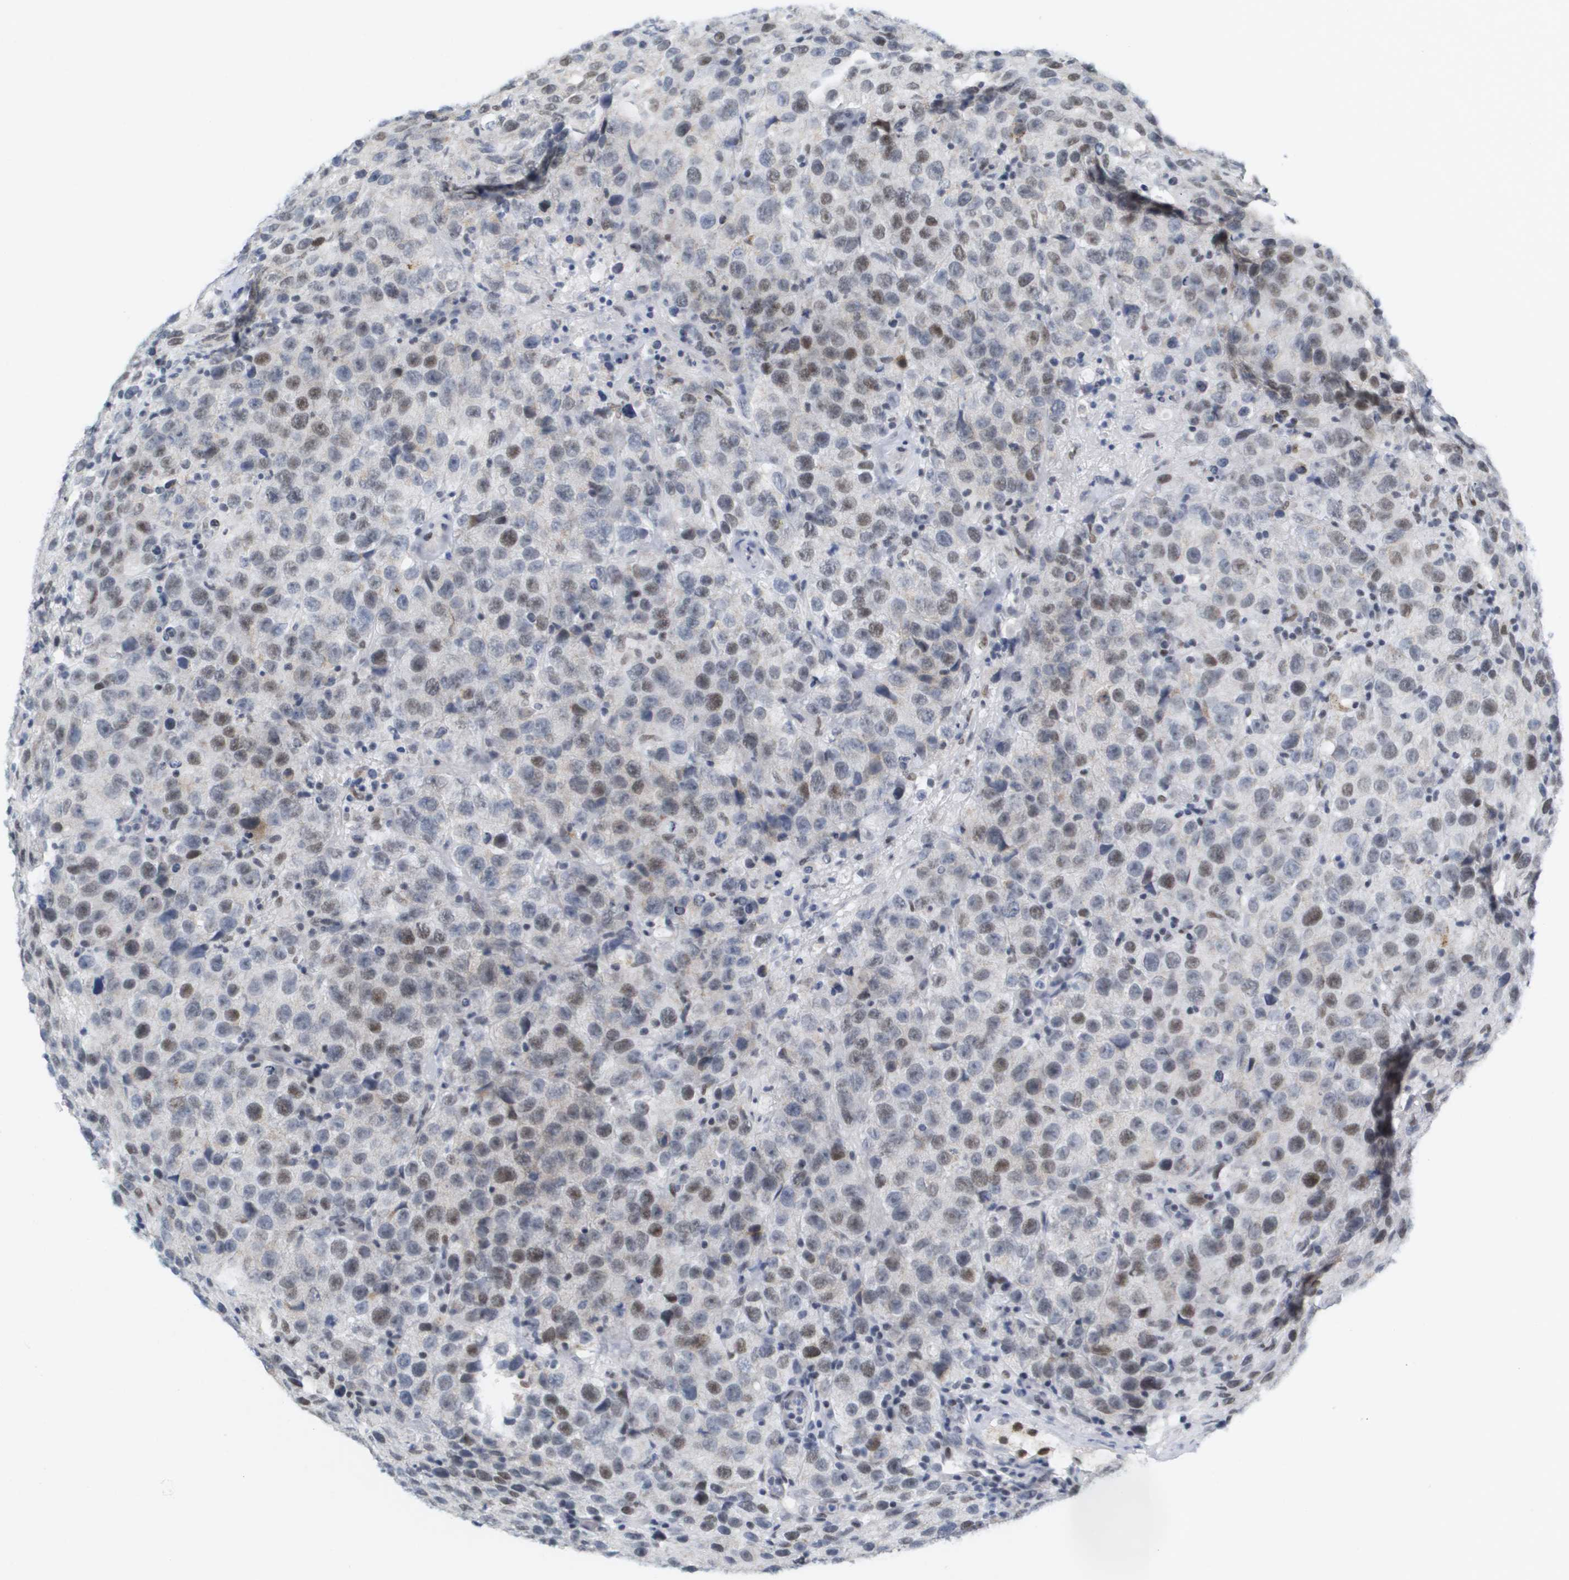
{"staining": {"intensity": "moderate", "quantity": "25%-75%", "location": "nuclear"}, "tissue": "testis cancer", "cell_type": "Tumor cells", "image_type": "cancer", "snomed": [{"axis": "morphology", "description": "Seminoma, NOS"}, {"axis": "topography", "description": "Testis"}], "caption": "Testis seminoma stained with IHC reveals moderate nuclear staining in about 25%-75% of tumor cells.", "gene": "PPARD", "patient": {"sex": "male", "age": 52}}